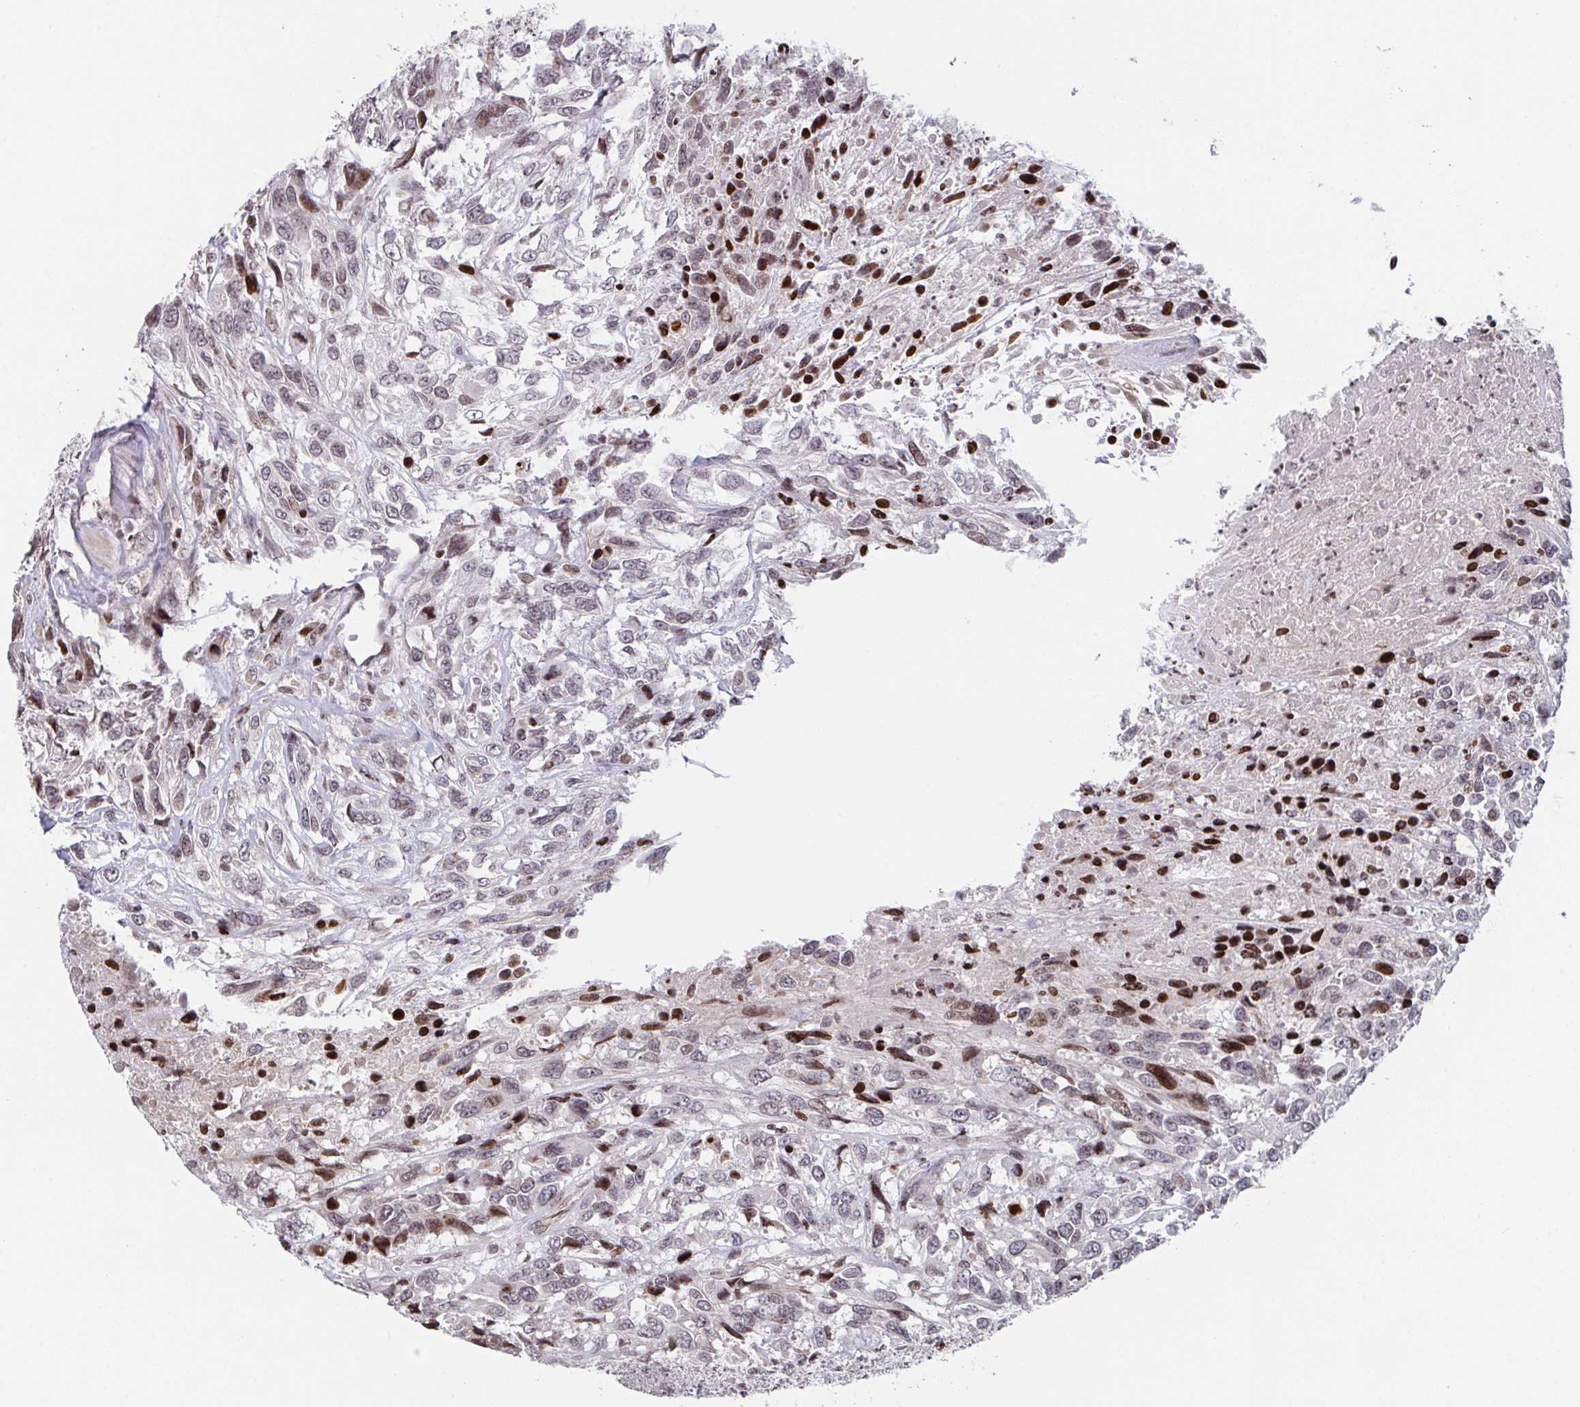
{"staining": {"intensity": "strong", "quantity": "<25%", "location": "nuclear"}, "tissue": "urothelial cancer", "cell_type": "Tumor cells", "image_type": "cancer", "snomed": [{"axis": "morphology", "description": "Urothelial carcinoma, High grade"}, {"axis": "topography", "description": "Urinary bladder"}], "caption": "Urothelial carcinoma (high-grade) was stained to show a protein in brown. There is medium levels of strong nuclear staining in approximately <25% of tumor cells.", "gene": "PCDHB8", "patient": {"sex": "female", "age": 70}}